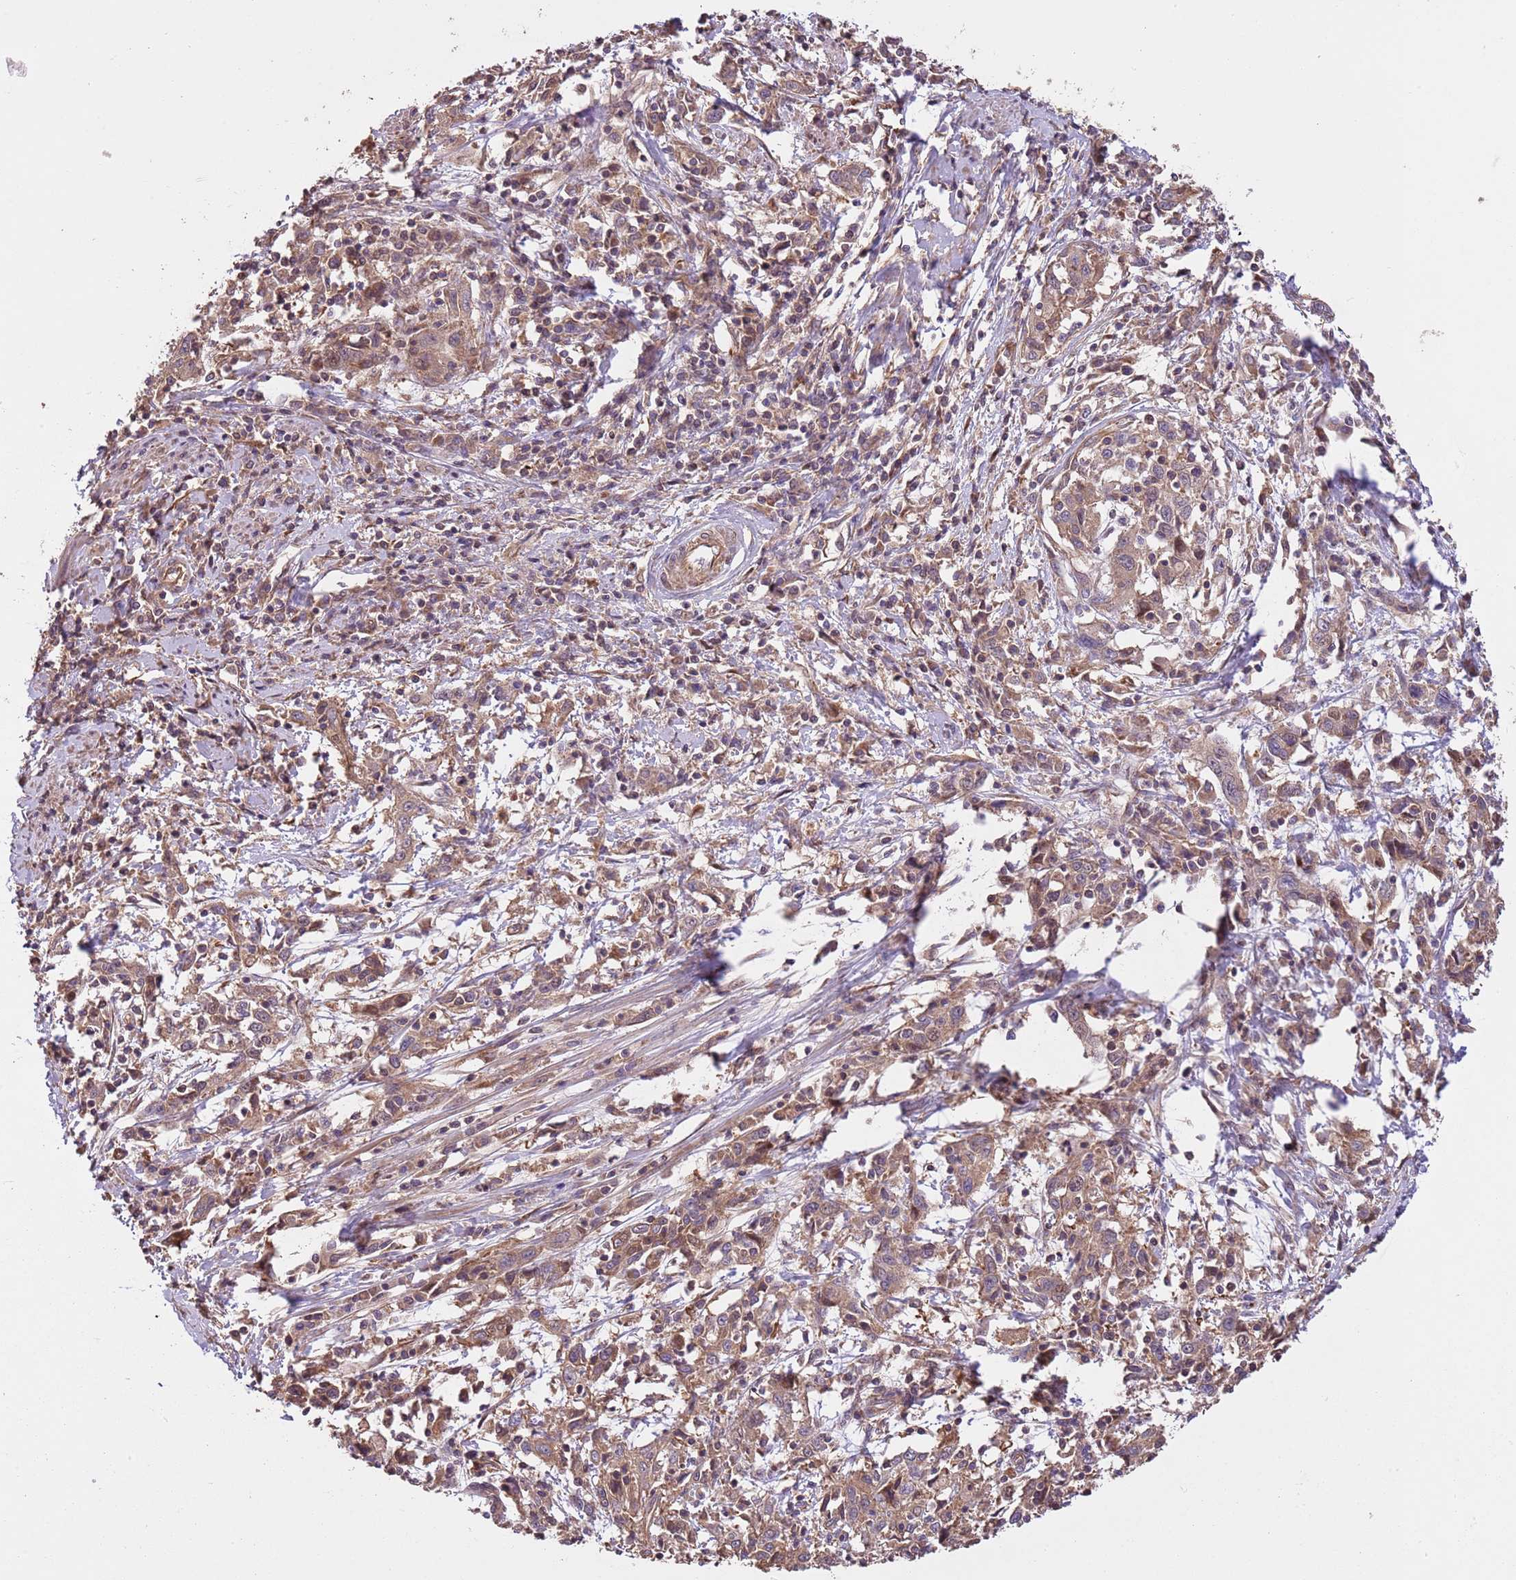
{"staining": {"intensity": "weak", "quantity": ">75%", "location": "cytoplasmic/membranous"}, "tissue": "cervical cancer", "cell_type": "Tumor cells", "image_type": "cancer", "snomed": [{"axis": "morphology", "description": "Squamous cell carcinoma, NOS"}, {"axis": "topography", "description": "Cervix"}], "caption": "High-power microscopy captured an IHC micrograph of cervical cancer, revealing weak cytoplasmic/membranous expression in approximately >75% of tumor cells.", "gene": "FAM89B", "patient": {"sex": "female", "age": 46}}